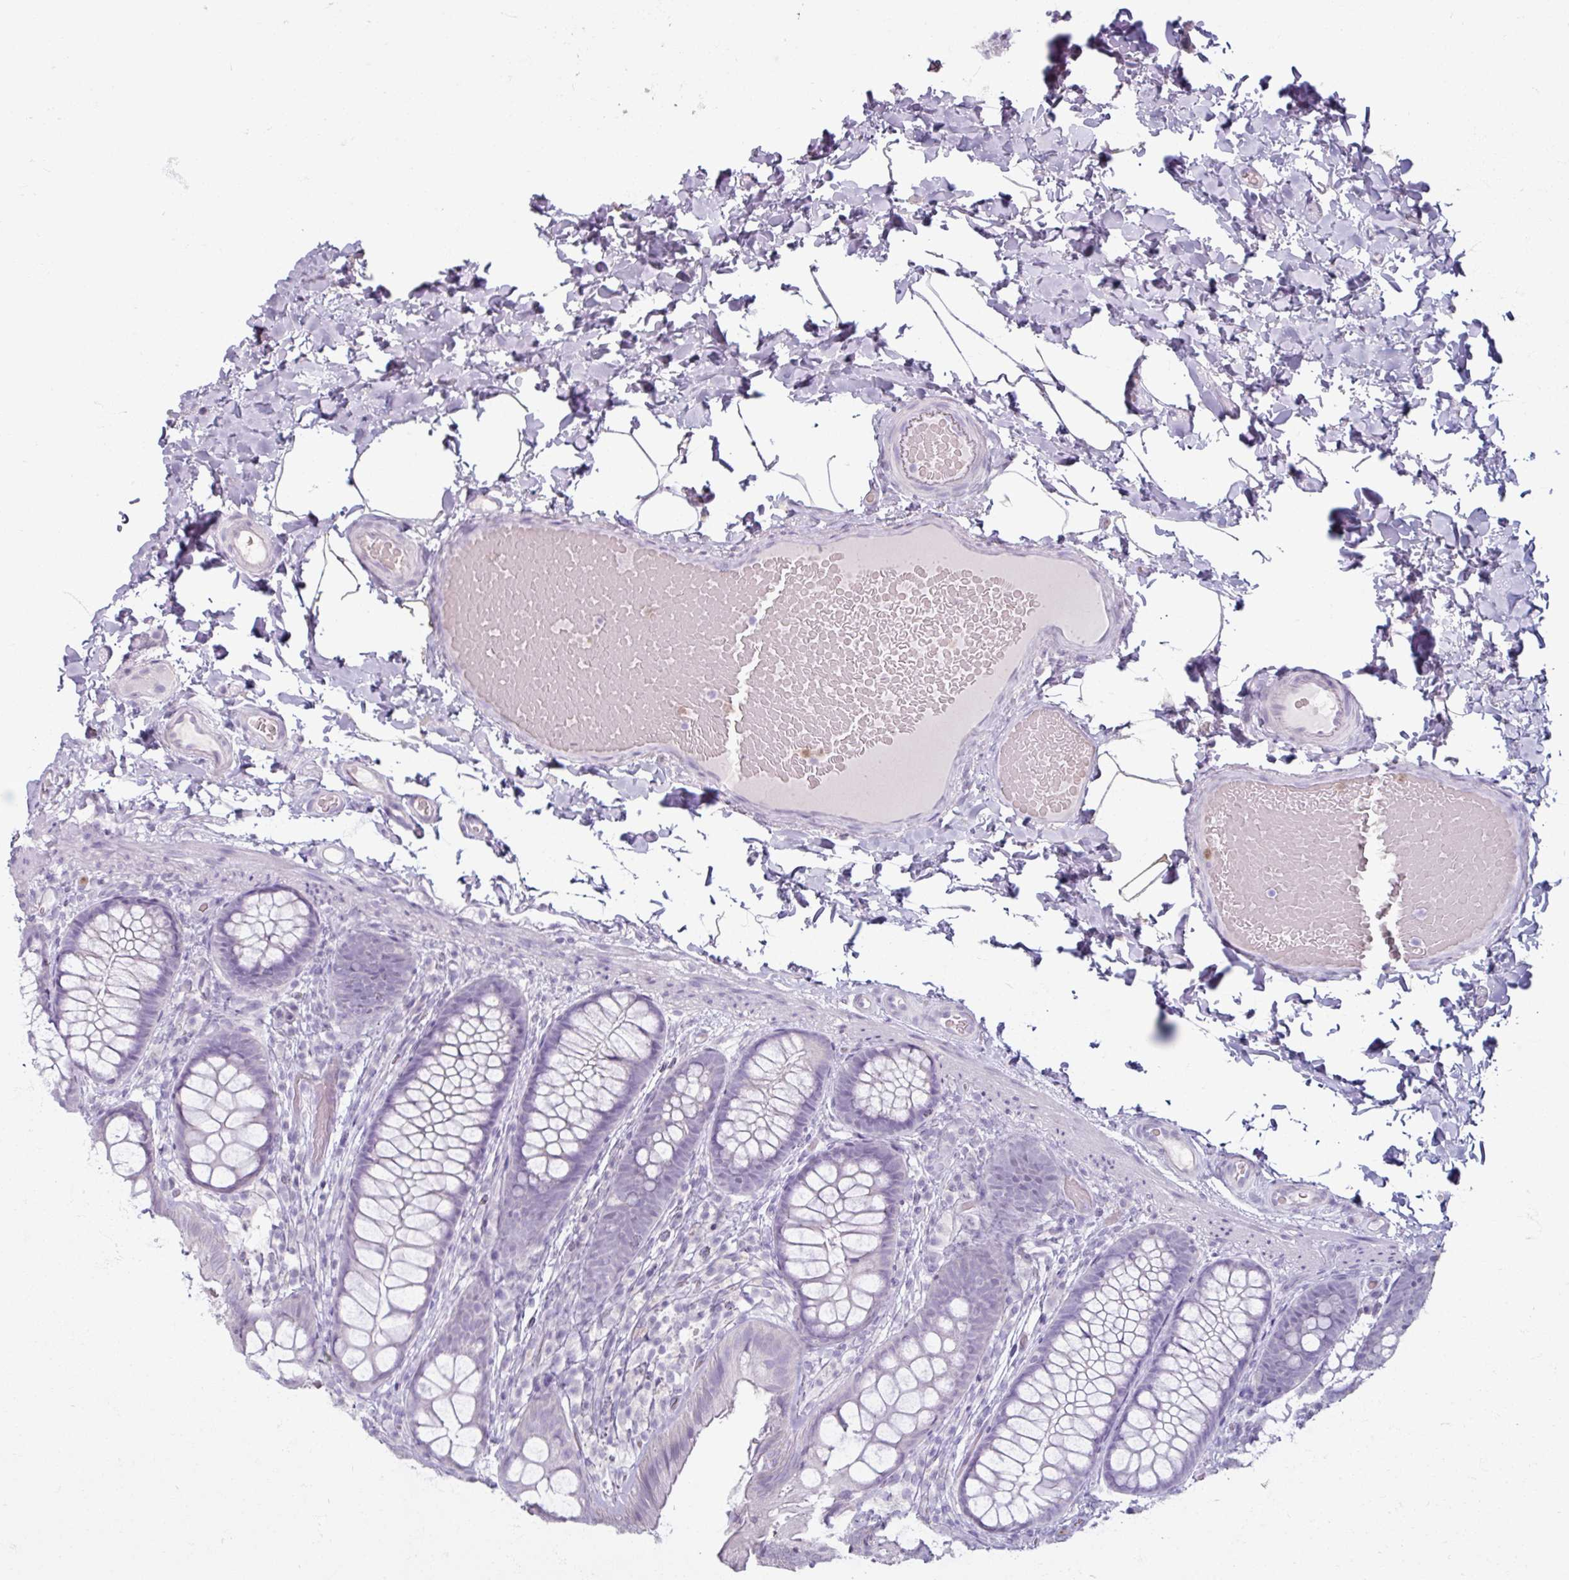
{"staining": {"intensity": "negative", "quantity": "none", "location": "none"}, "tissue": "colon", "cell_type": "Endothelial cells", "image_type": "normal", "snomed": [{"axis": "morphology", "description": "Normal tissue, NOS"}, {"axis": "topography", "description": "Colon"}], "caption": "Immunohistochemistry (IHC) histopathology image of benign human colon stained for a protein (brown), which demonstrates no expression in endothelial cells.", "gene": "ARG1", "patient": {"sex": "male", "age": 46}}